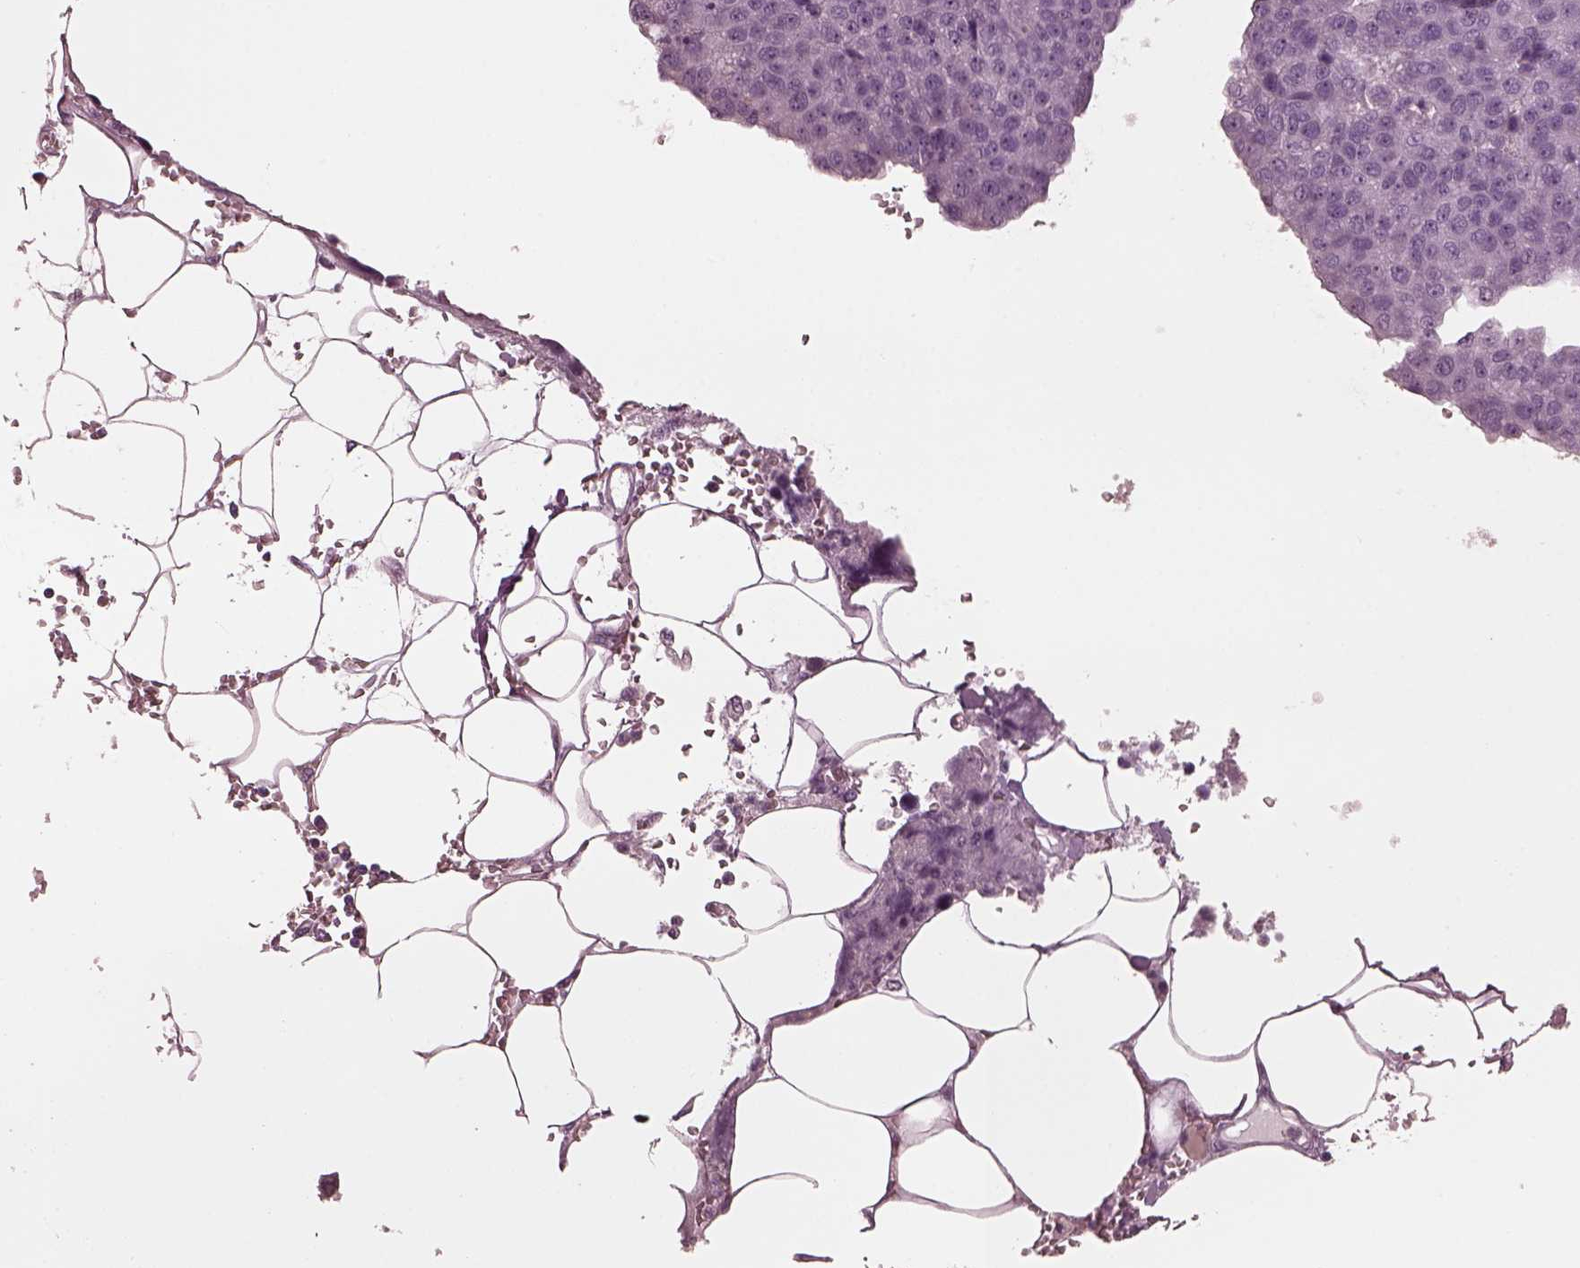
{"staining": {"intensity": "negative", "quantity": "none", "location": "none"}, "tissue": "pancreatic cancer", "cell_type": "Tumor cells", "image_type": "cancer", "snomed": [{"axis": "morphology", "description": "Adenocarcinoma, NOS"}, {"axis": "topography", "description": "Pancreas"}], "caption": "A histopathology image of adenocarcinoma (pancreatic) stained for a protein shows no brown staining in tumor cells.", "gene": "CGA", "patient": {"sex": "female", "age": 61}}